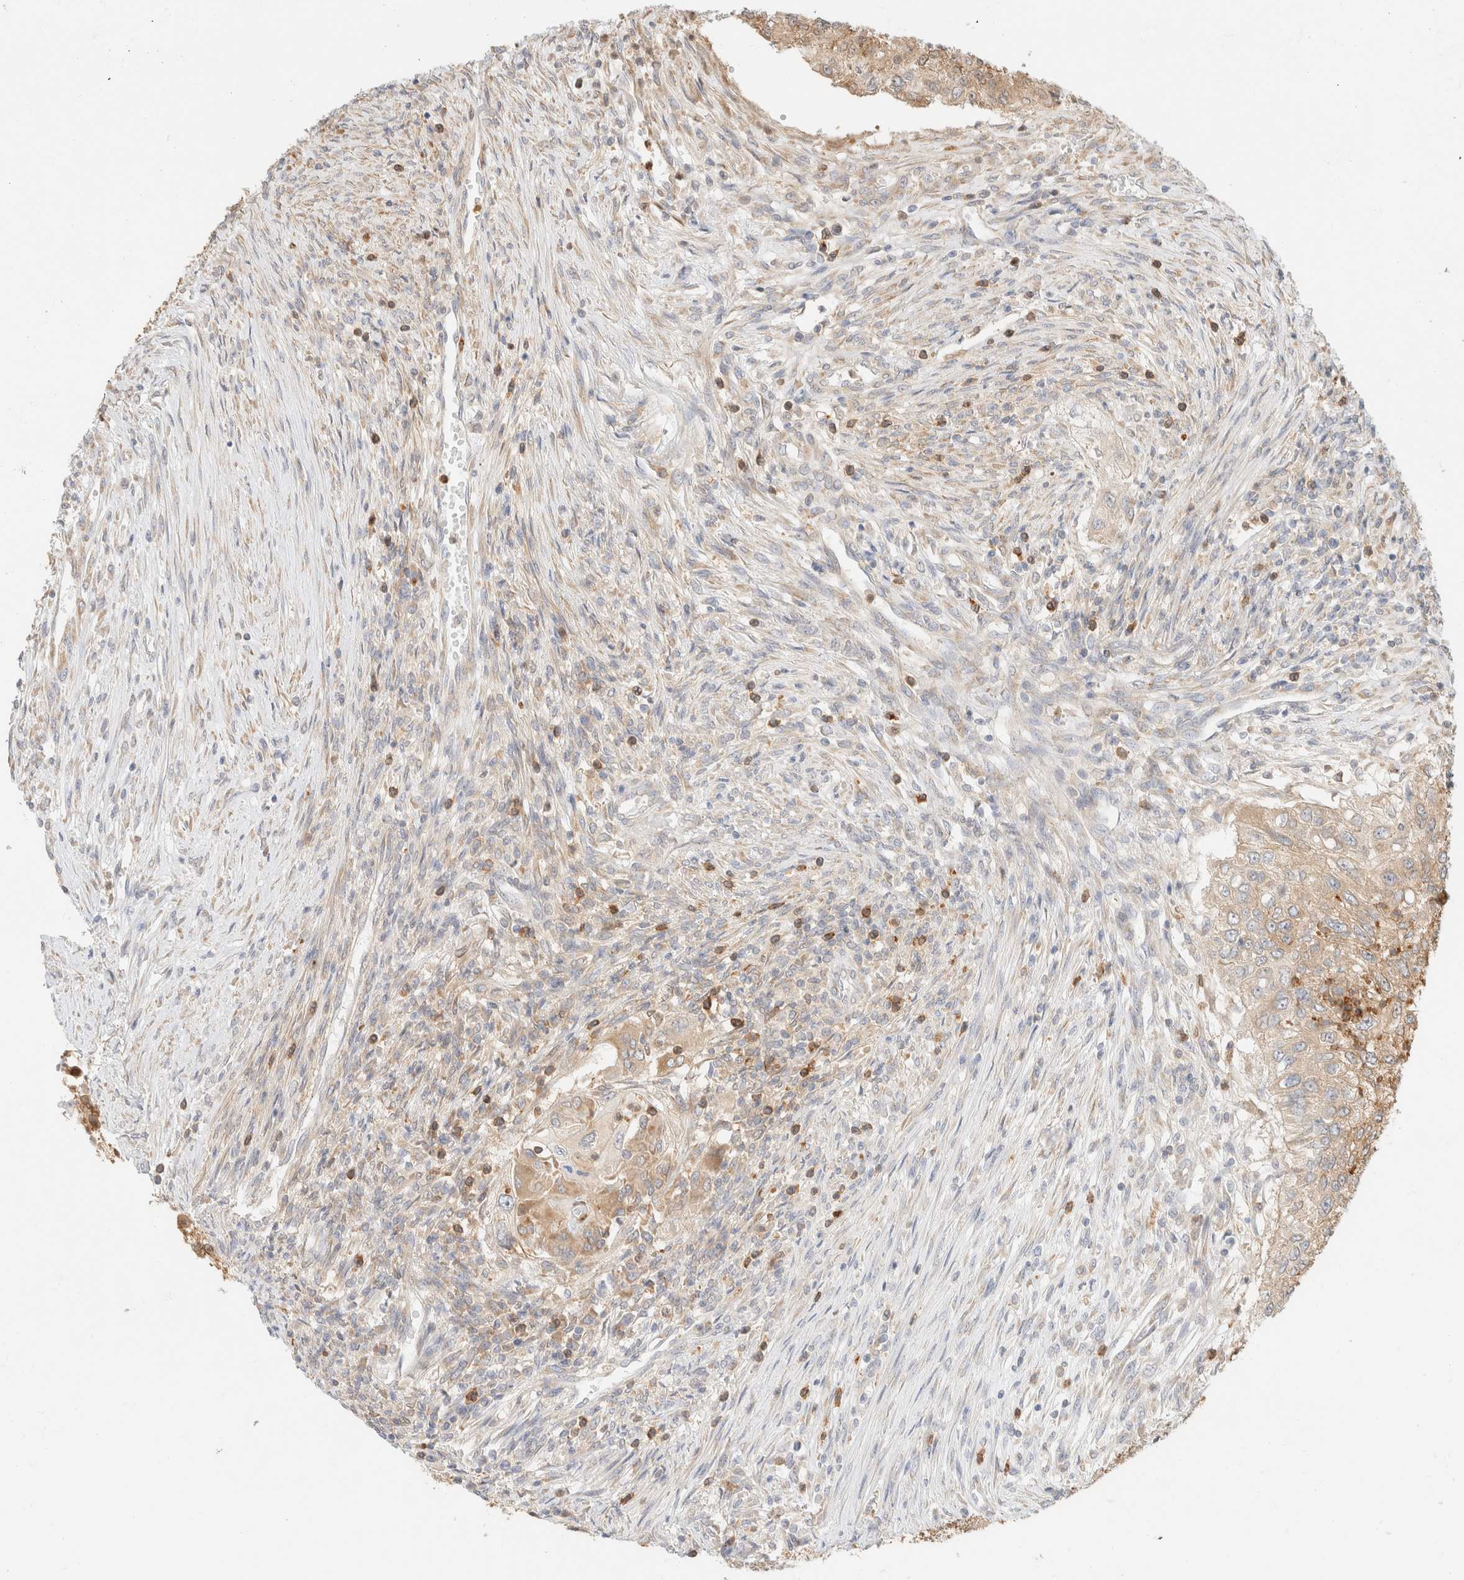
{"staining": {"intensity": "moderate", "quantity": "25%-75%", "location": "cytoplasmic/membranous"}, "tissue": "urothelial cancer", "cell_type": "Tumor cells", "image_type": "cancer", "snomed": [{"axis": "morphology", "description": "Urothelial carcinoma, High grade"}, {"axis": "topography", "description": "Urinary bladder"}], "caption": "Brown immunohistochemical staining in urothelial cancer reveals moderate cytoplasmic/membranous expression in approximately 25%-75% of tumor cells. The staining was performed using DAB (3,3'-diaminobenzidine) to visualize the protein expression in brown, while the nuclei were stained in blue with hematoxylin (Magnification: 20x).", "gene": "GPI", "patient": {"sex": "female", "age": 60}}